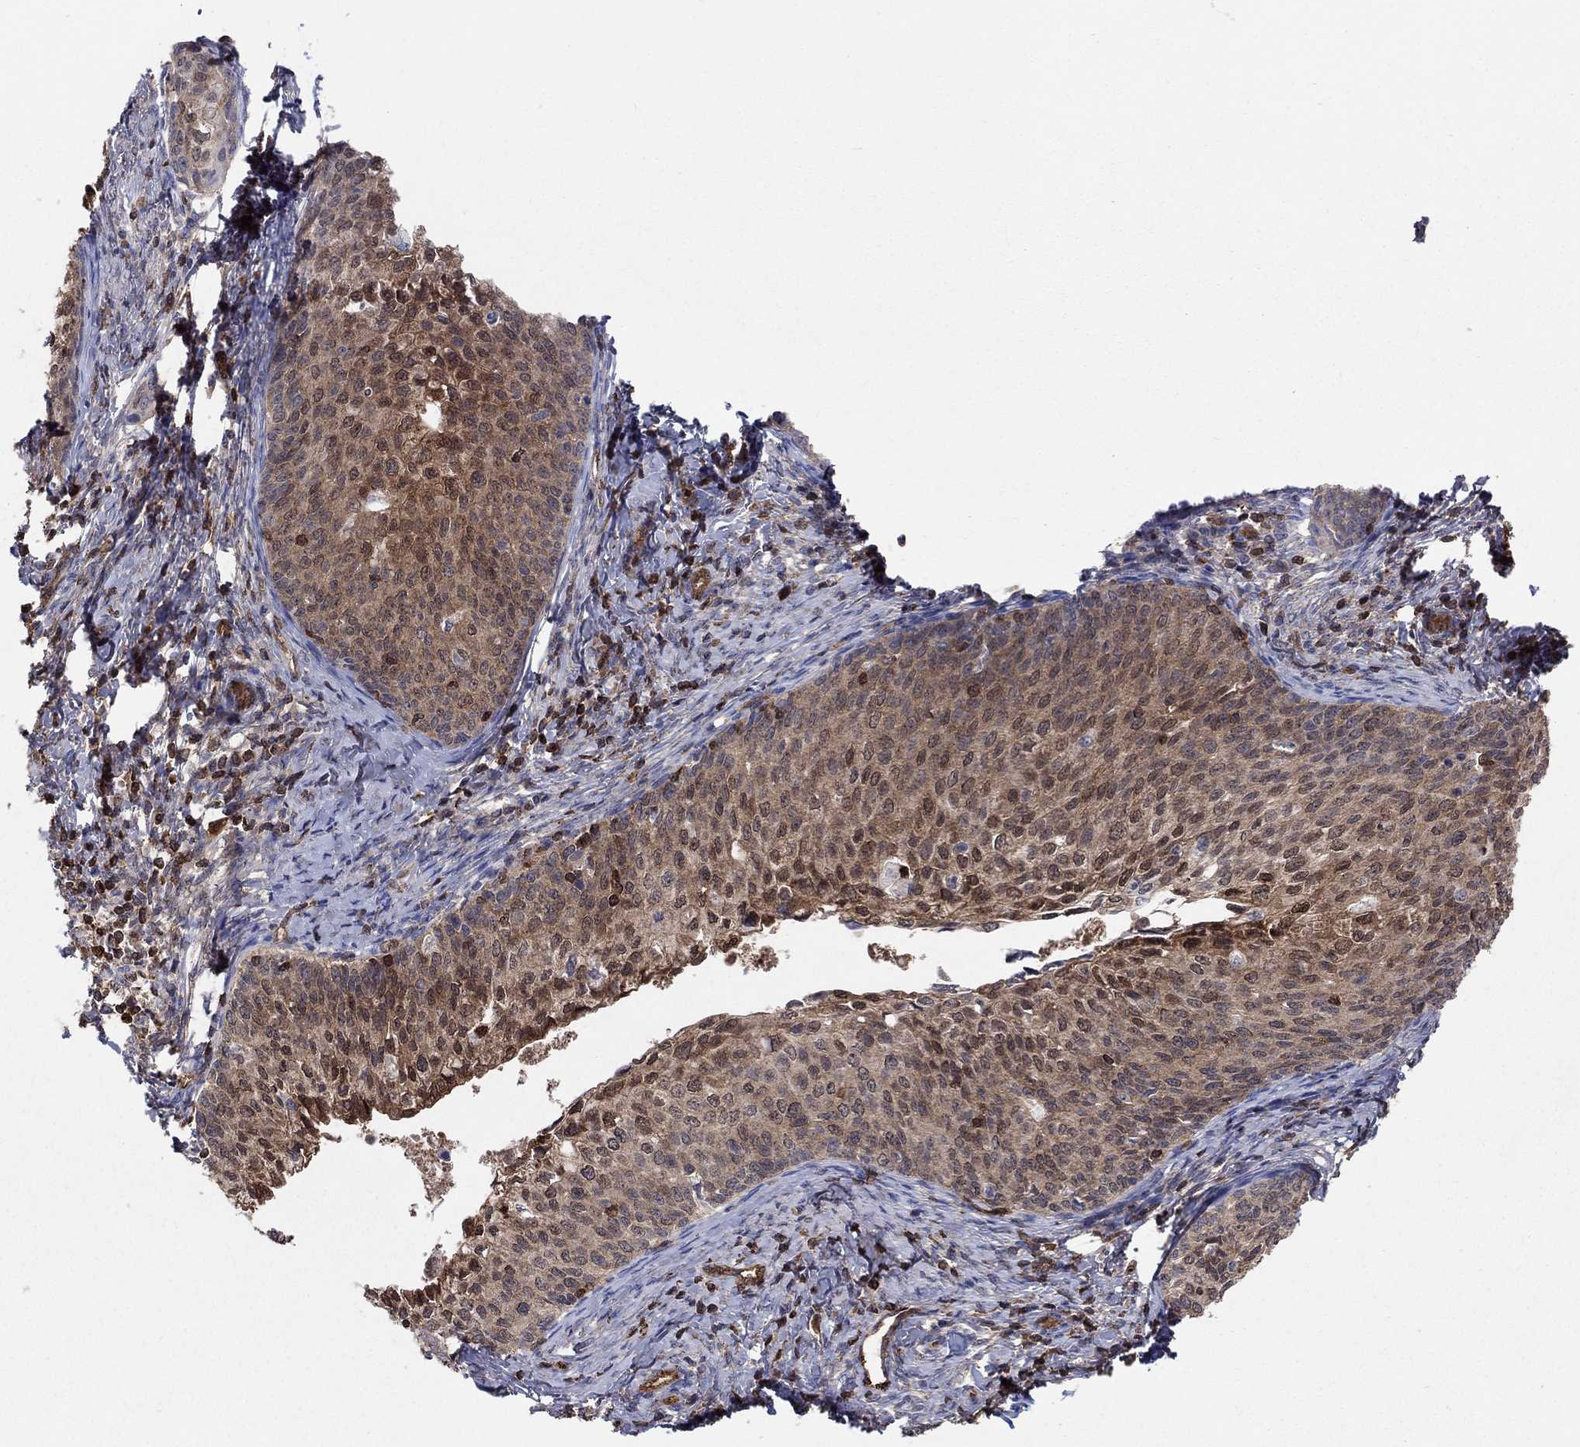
{"staining": {"intensity": "moderate", "quantity": "25%-75%", "location": "cytoplasmic/membranous,nuclear"}, "tissue": "cervical cancer", "cell_type": "Tumor cells", "image_type": "cancer", "snomed": [{"axis": "morphology", "description": "Squamous cell carcinoma, NOS"}, {"axis": "topography", "description": "Cervix"}], "caption": "An image of human cervical squamous cell carcinoma stained for a protein displays moderate cytoplasmic/membranous and nuclear brown staining in tumor cells.", "gene": "AGFG2", "patient": {"sex": "female", "age": 51}}